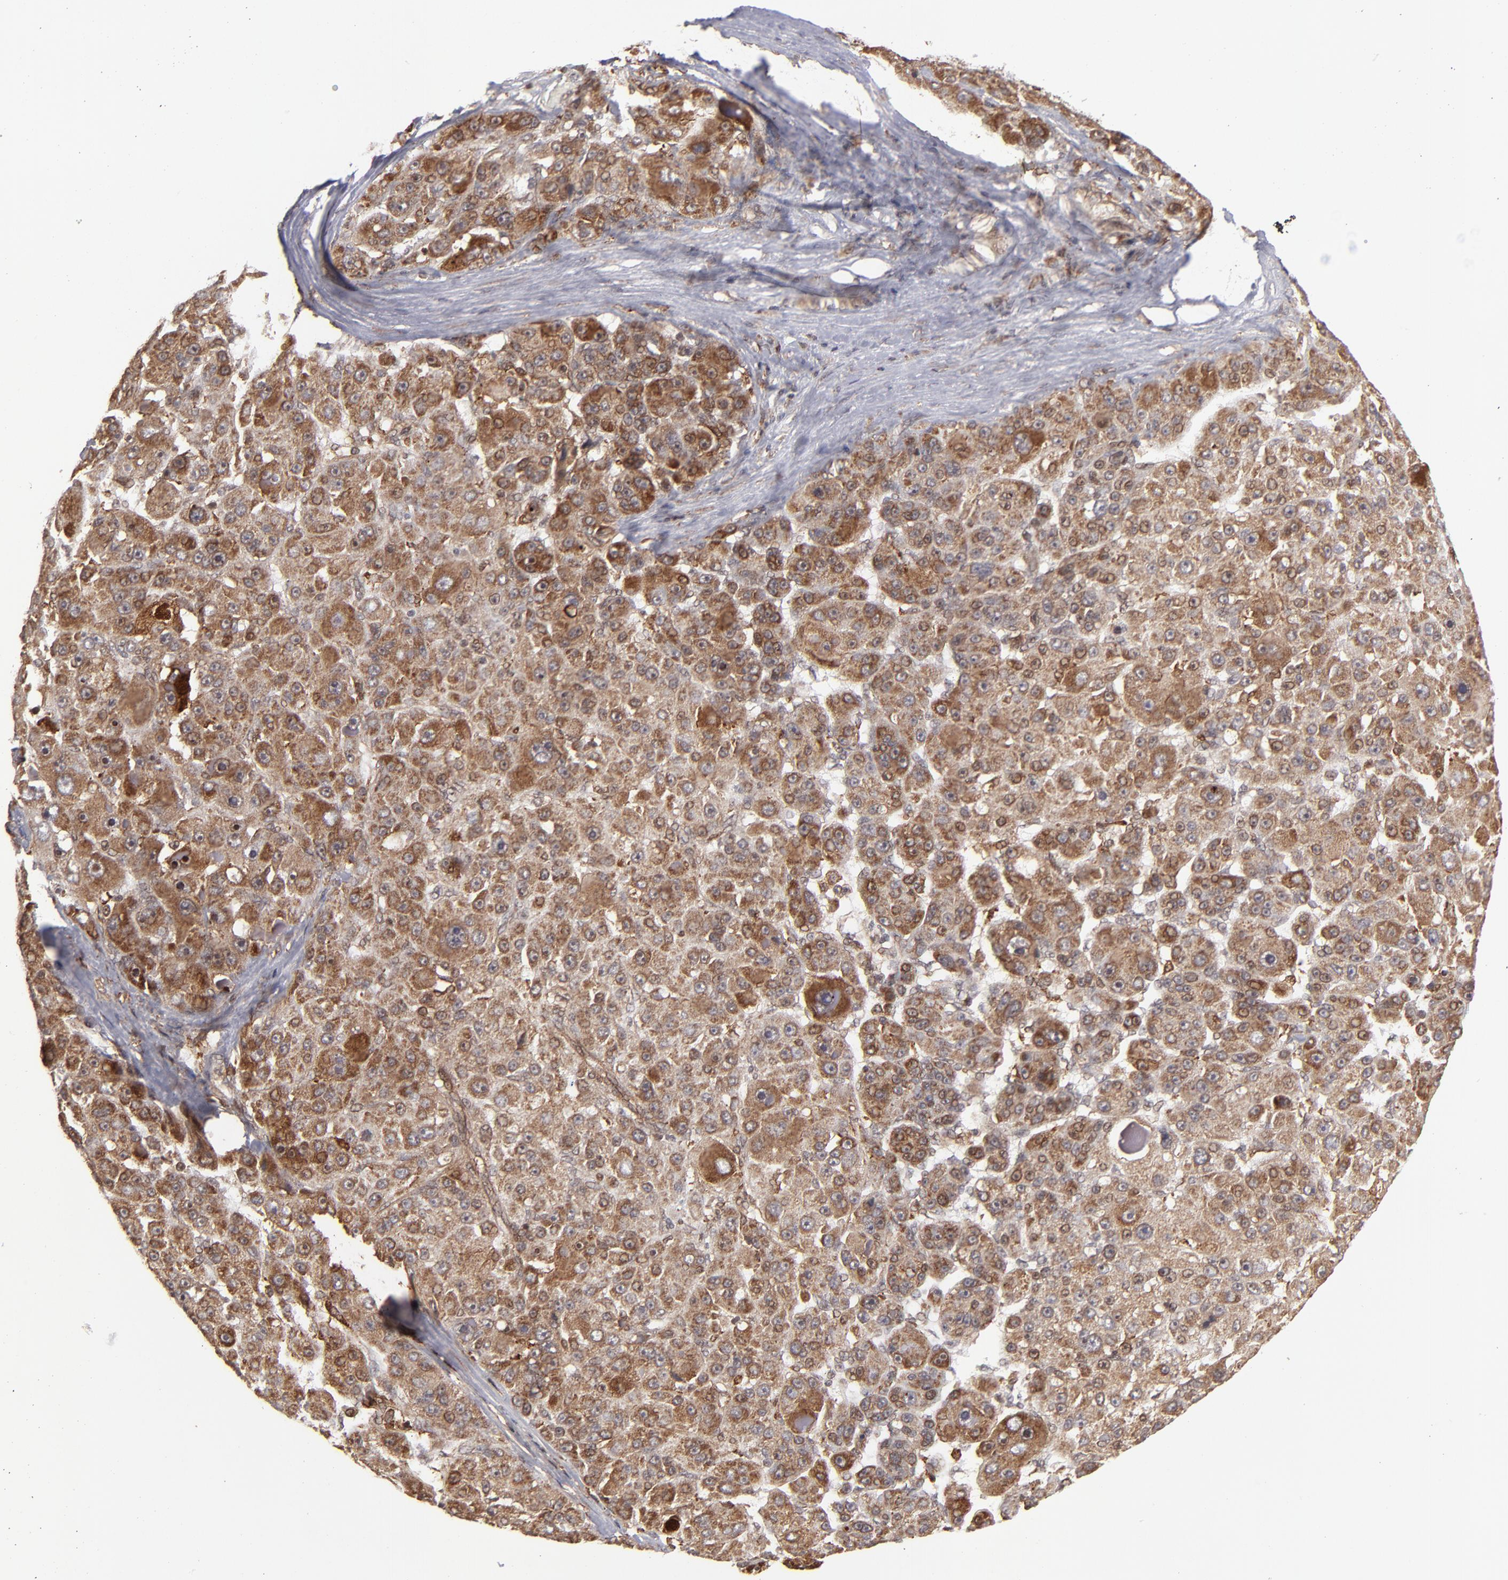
{"staining": {"intensity": "strong", "quantity": ">75%", "location": "cytoplasmic/membranous,nuclear"}, "tissue": "liver cancer", "cell_type": "Tumor cells", "image_type": "cancer", "snomed": [{"axis": "morphology", "description": "Carcinoma, Hepatocellular, NOS"}, {"axis": "topography", "description": "Liver"}], "caption": "An image showing strong cytoplasmic/membranous and nuclear positivity in about >75% of tumor cells in hepatocellular carcinoma (liver), as visualized by brown immunohistochemical staining.", "gene": "RGS6", "patient": {"sex": "male", "age": 76}}